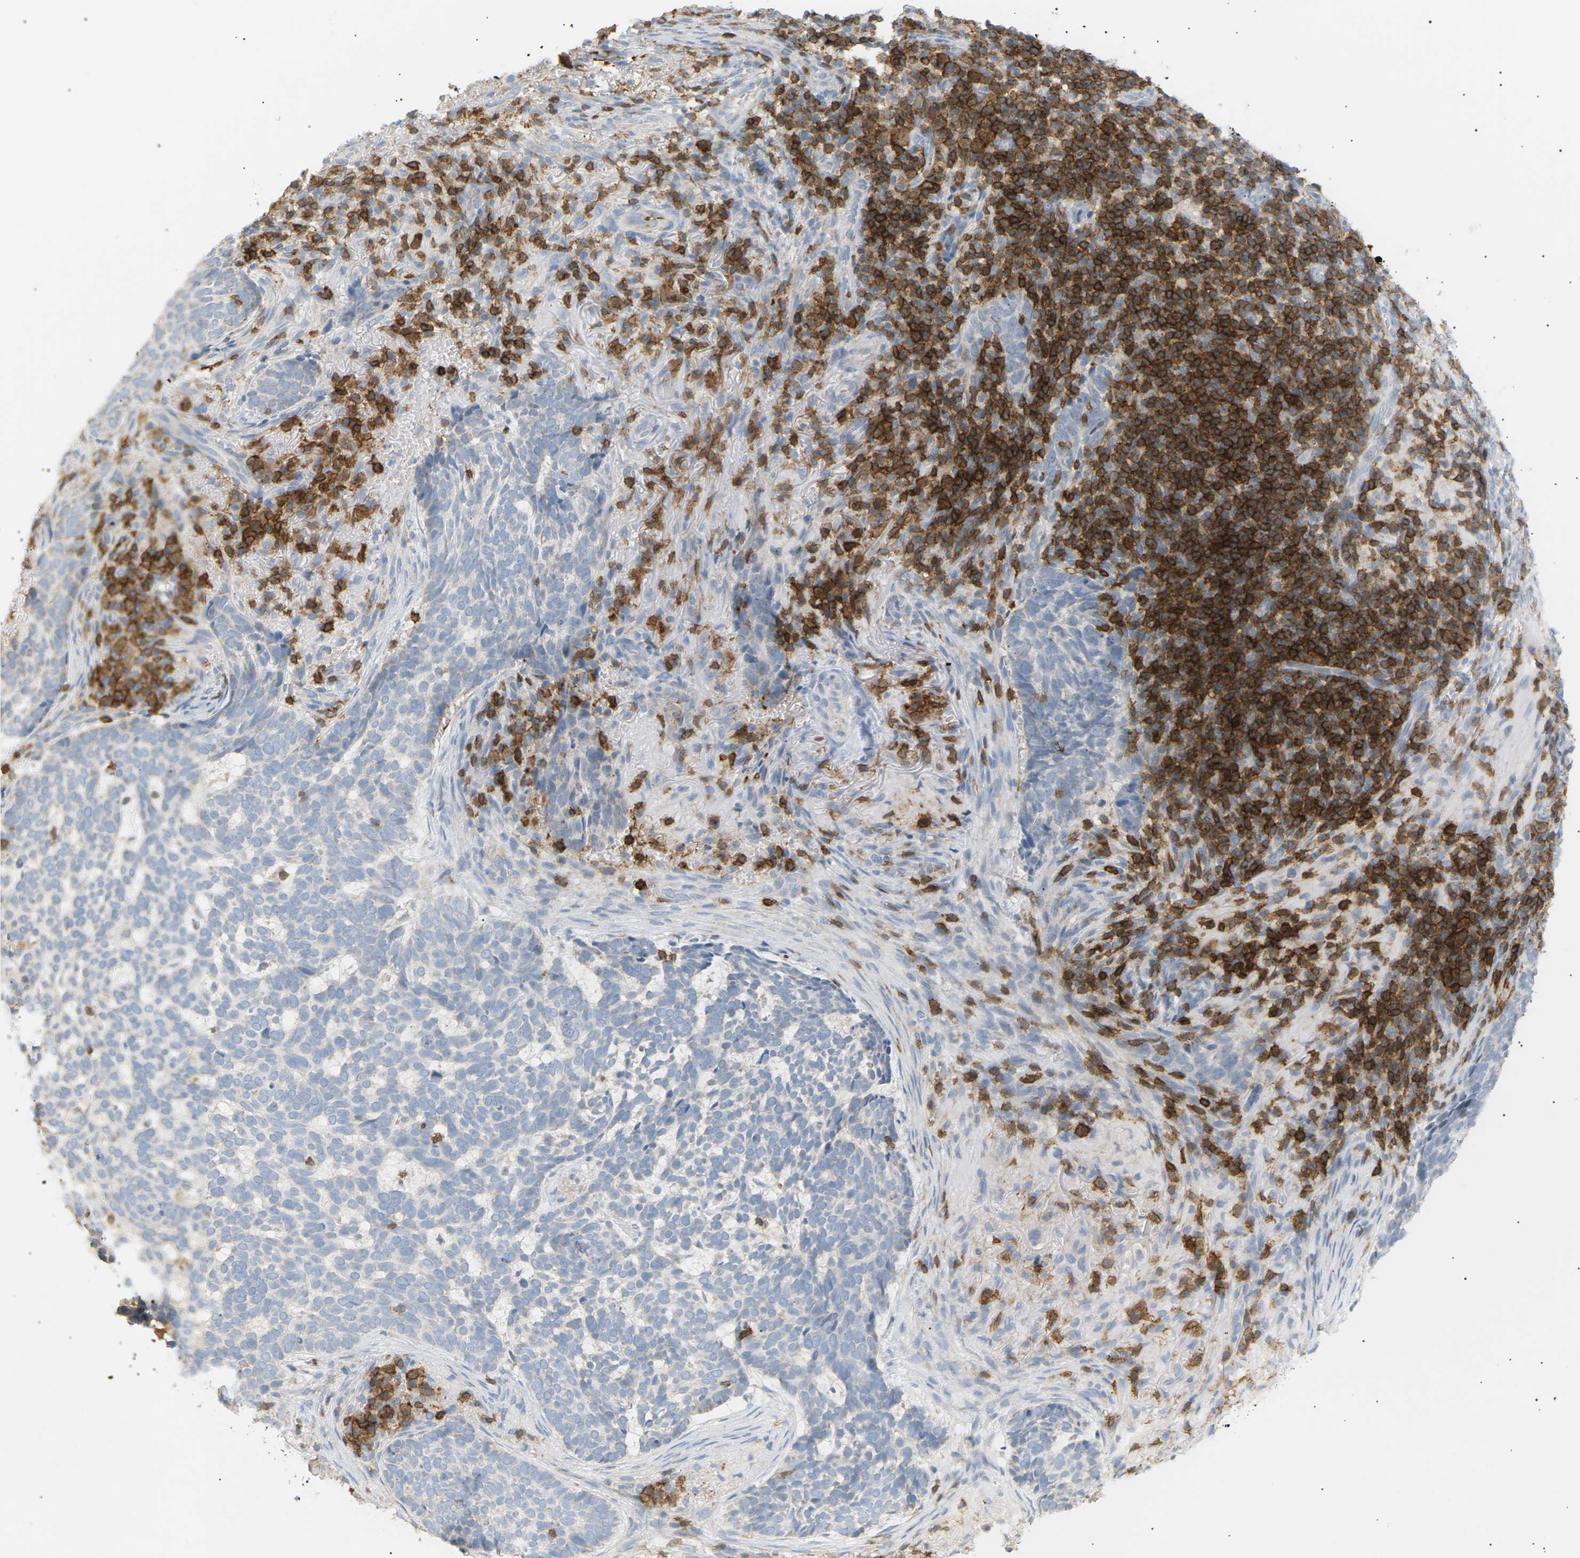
{"staining": {"intensity": "negative", "quantity": "none", "location": "none"}, "tissue": "skin cancer", "cell_type": "Tumor cells", "image_type": "cancer", "snomed": [{"axis": "morphology", "description": "Basal cell carcinoma"}, {"axis": "topography", "description": "Skin"}], "caption": "A high-resolution micrograph shows IHC staining of skin basal cell carcinoma, which shows no significant positivity in tumor cells.", "gene": "LIME1", "patient": {"sex": "male", "age": 85}}